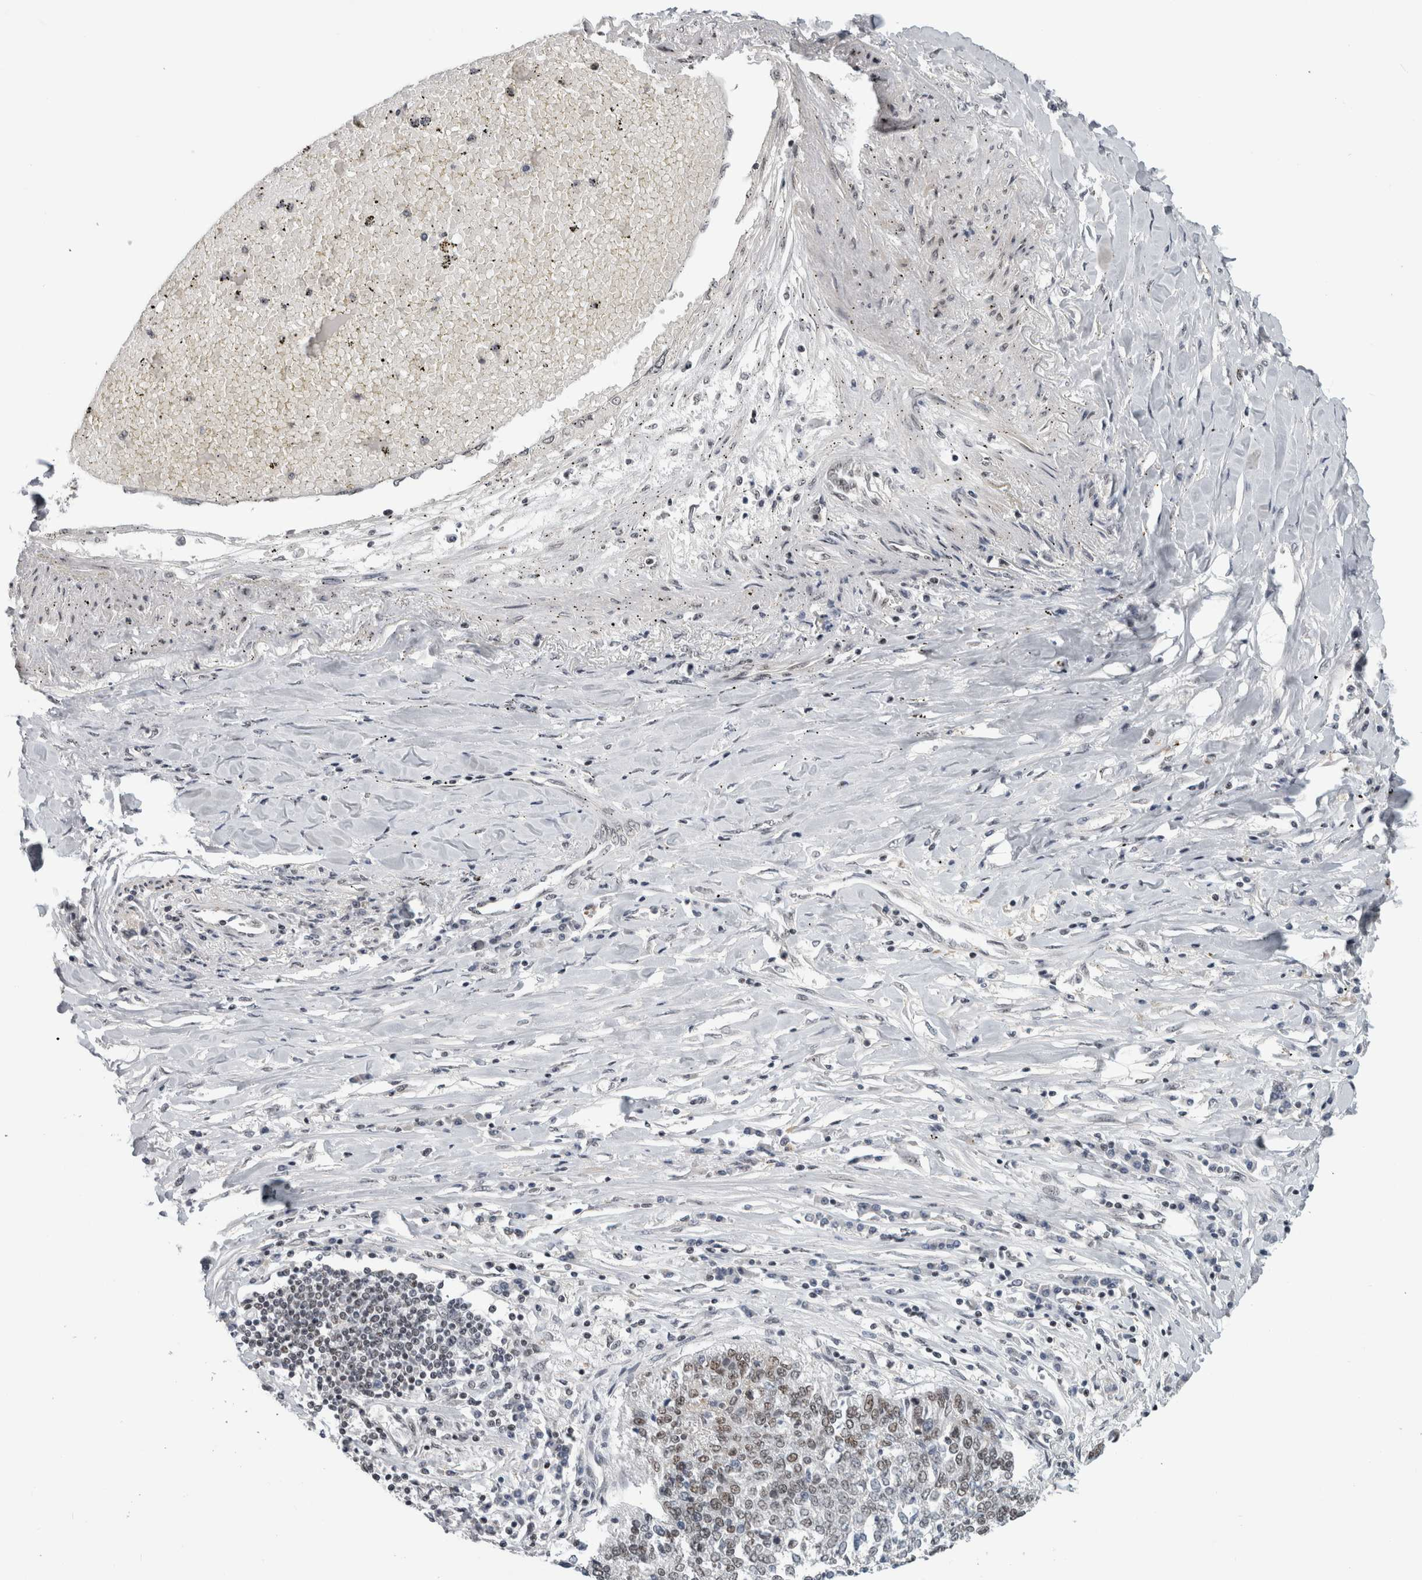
{"staining": {"intensity": "weak", "quantity": "<25%", "location": "nuclear"}, "tissue": "lung cancer", "cell_type": "Tumor cells", "image_type": "cancer", "snomed": [{"axis": "morphology", "description": "Normal tissue, NOS"}, {"axis": "morphology", "description": "Squamous cell carcinoma, NOS"}, {"axis": "topography", "description": "Cartilage tissue"}, {"axis": "topography", "description": "Bronchus"}, {"axis": "topography", "description": "Lung"}, {"axis": "topography", "description": "Peripheral nerve tissue"}], "caption": "Tumor cells show no significant expression in squamous cell carcinoma (lung). (DAB IHC with hematoxylin counter stain).", "gene": "ARID4B", "patient": {"sex": "female", "age": 49}}